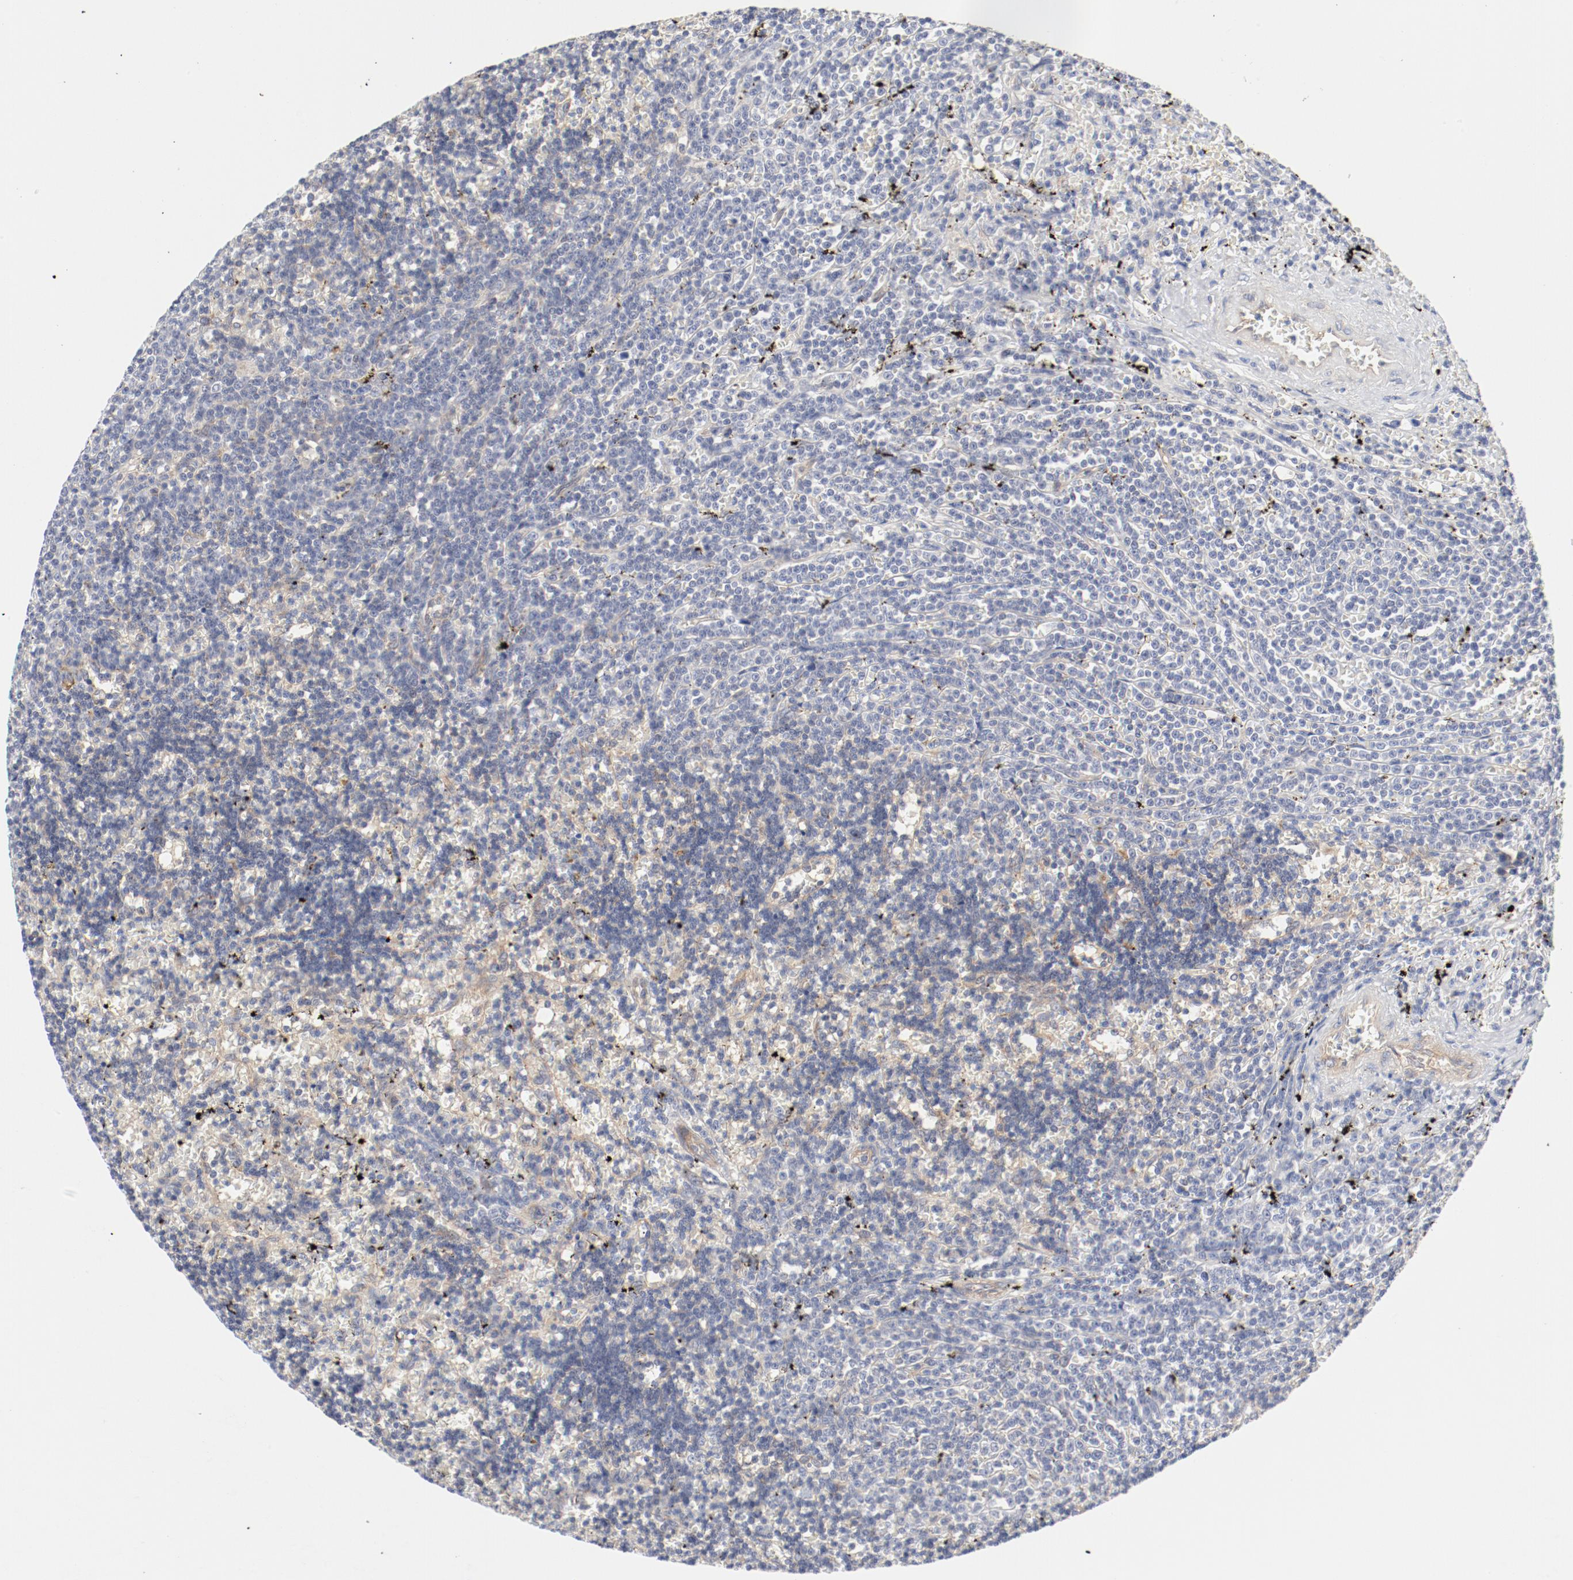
{"staining": {"intensity": "negative", "quantity": "none", "location": "none"}, "tissue": "lymphoma", "cell_type": "Tumor cells", "image_type": "cancer", "snomed": [{"axis": "morphology", "description": "Malignant lymphoma, non-Hodgkin's type, Low grade"}, {"axis": "topography", "description": "Spleen"}], "caption": "High magnification brightfield microscopy of lymphoma stained with DAB (3,3'-diaminobenzidine) (brown) and counterstained with hematoxylin (blue): tumor cells show no significant staining.", "gene": "BAD", "patient": {"sex": "male", "age": 60}}